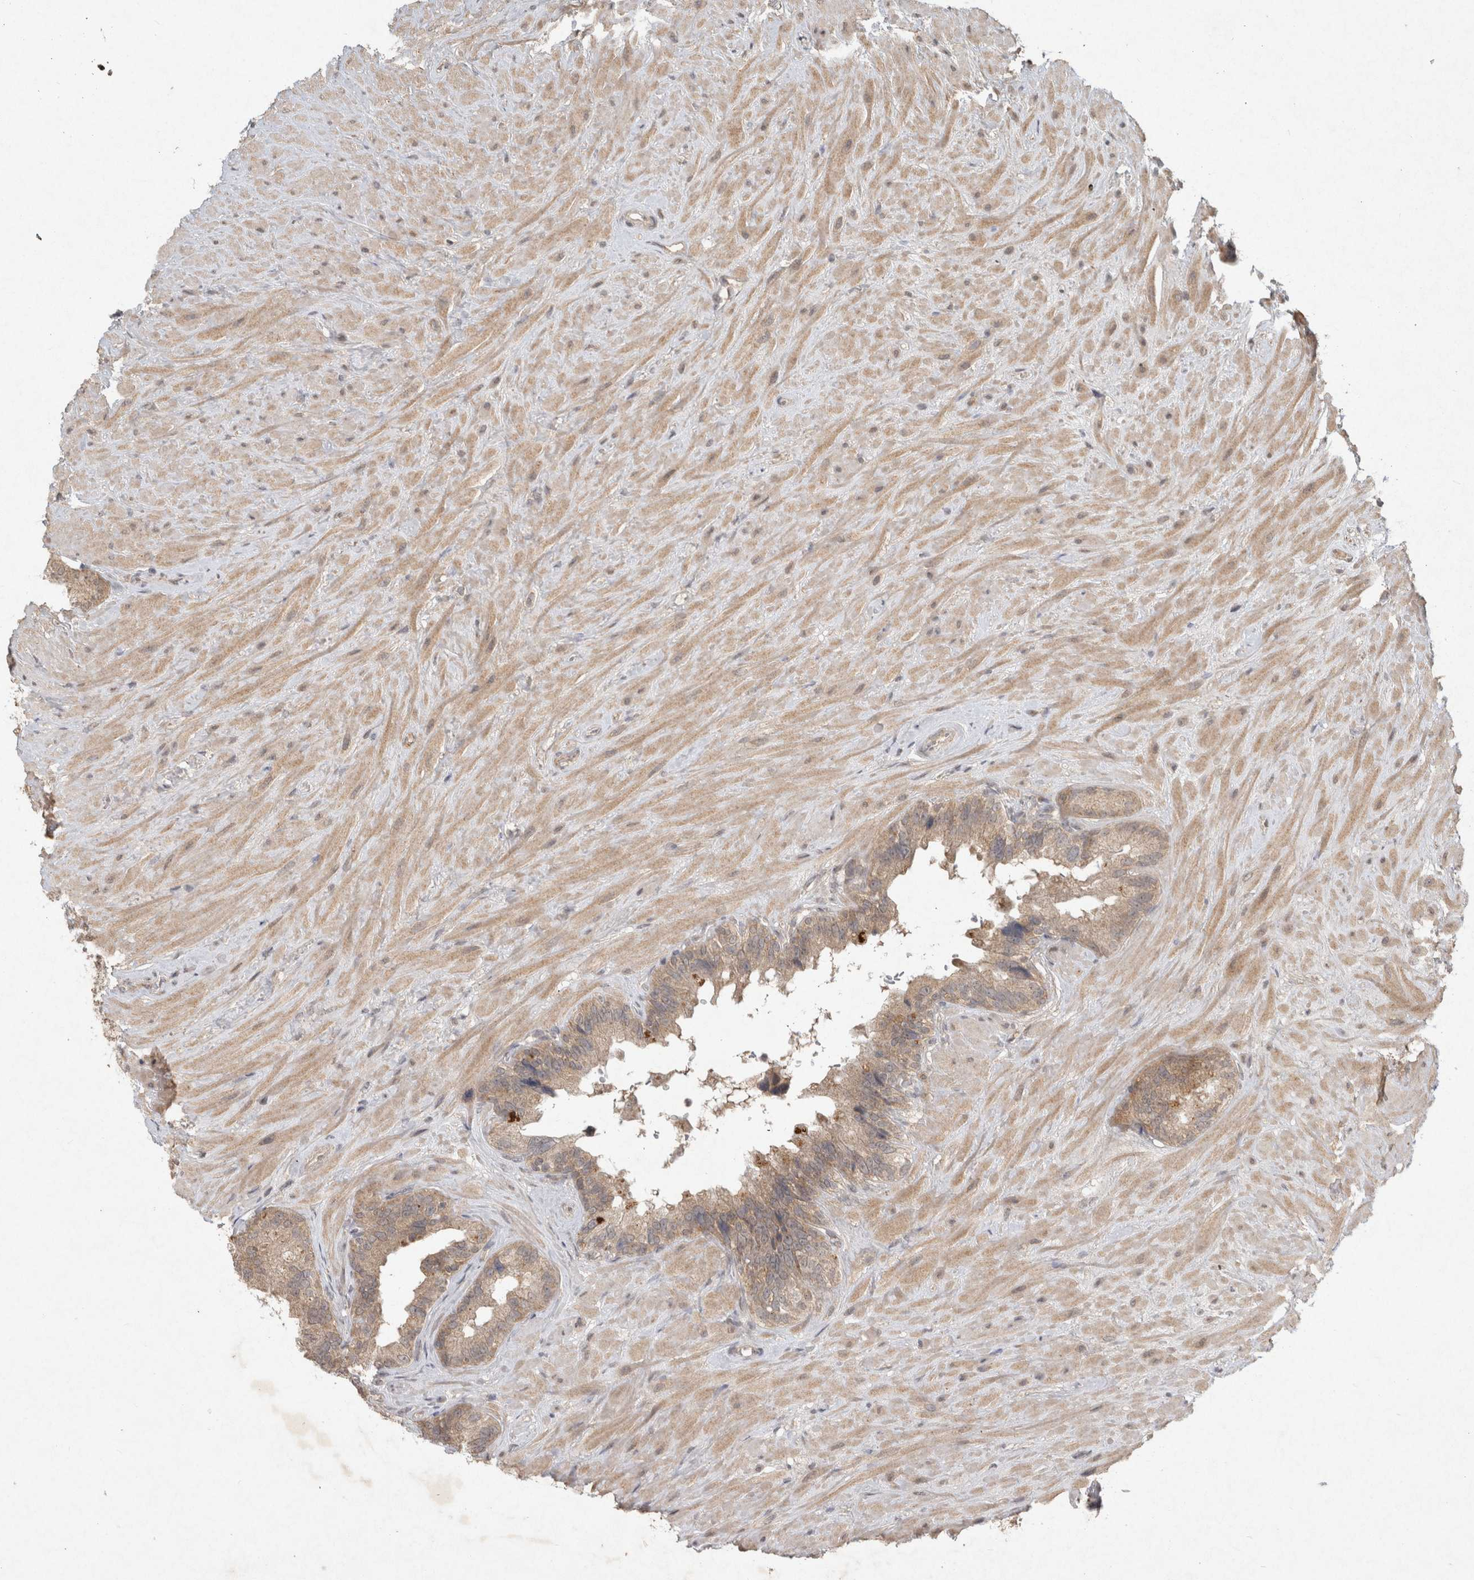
{"staining": {"intensity": "weak", "quantity": ">75%", "location": "cytoplasmic/membranous"}, "tissue": "seminal vesicle", "cell_type": "Glandular cells", "image_type": "normal", "snomed": [{"axis": "morphology", "description": "Normal tissue, NOS"}, {"axis": "topography", "description": "Seminal veicle"}], "caption": "Weak cytoplasmic/membranous staining for a protein is seen in about >75% of glandular cells of unremarkable seminal vesicle using IHC.", "gene": "LOXL2", "patient": {"sex": "male", "age": 80}}